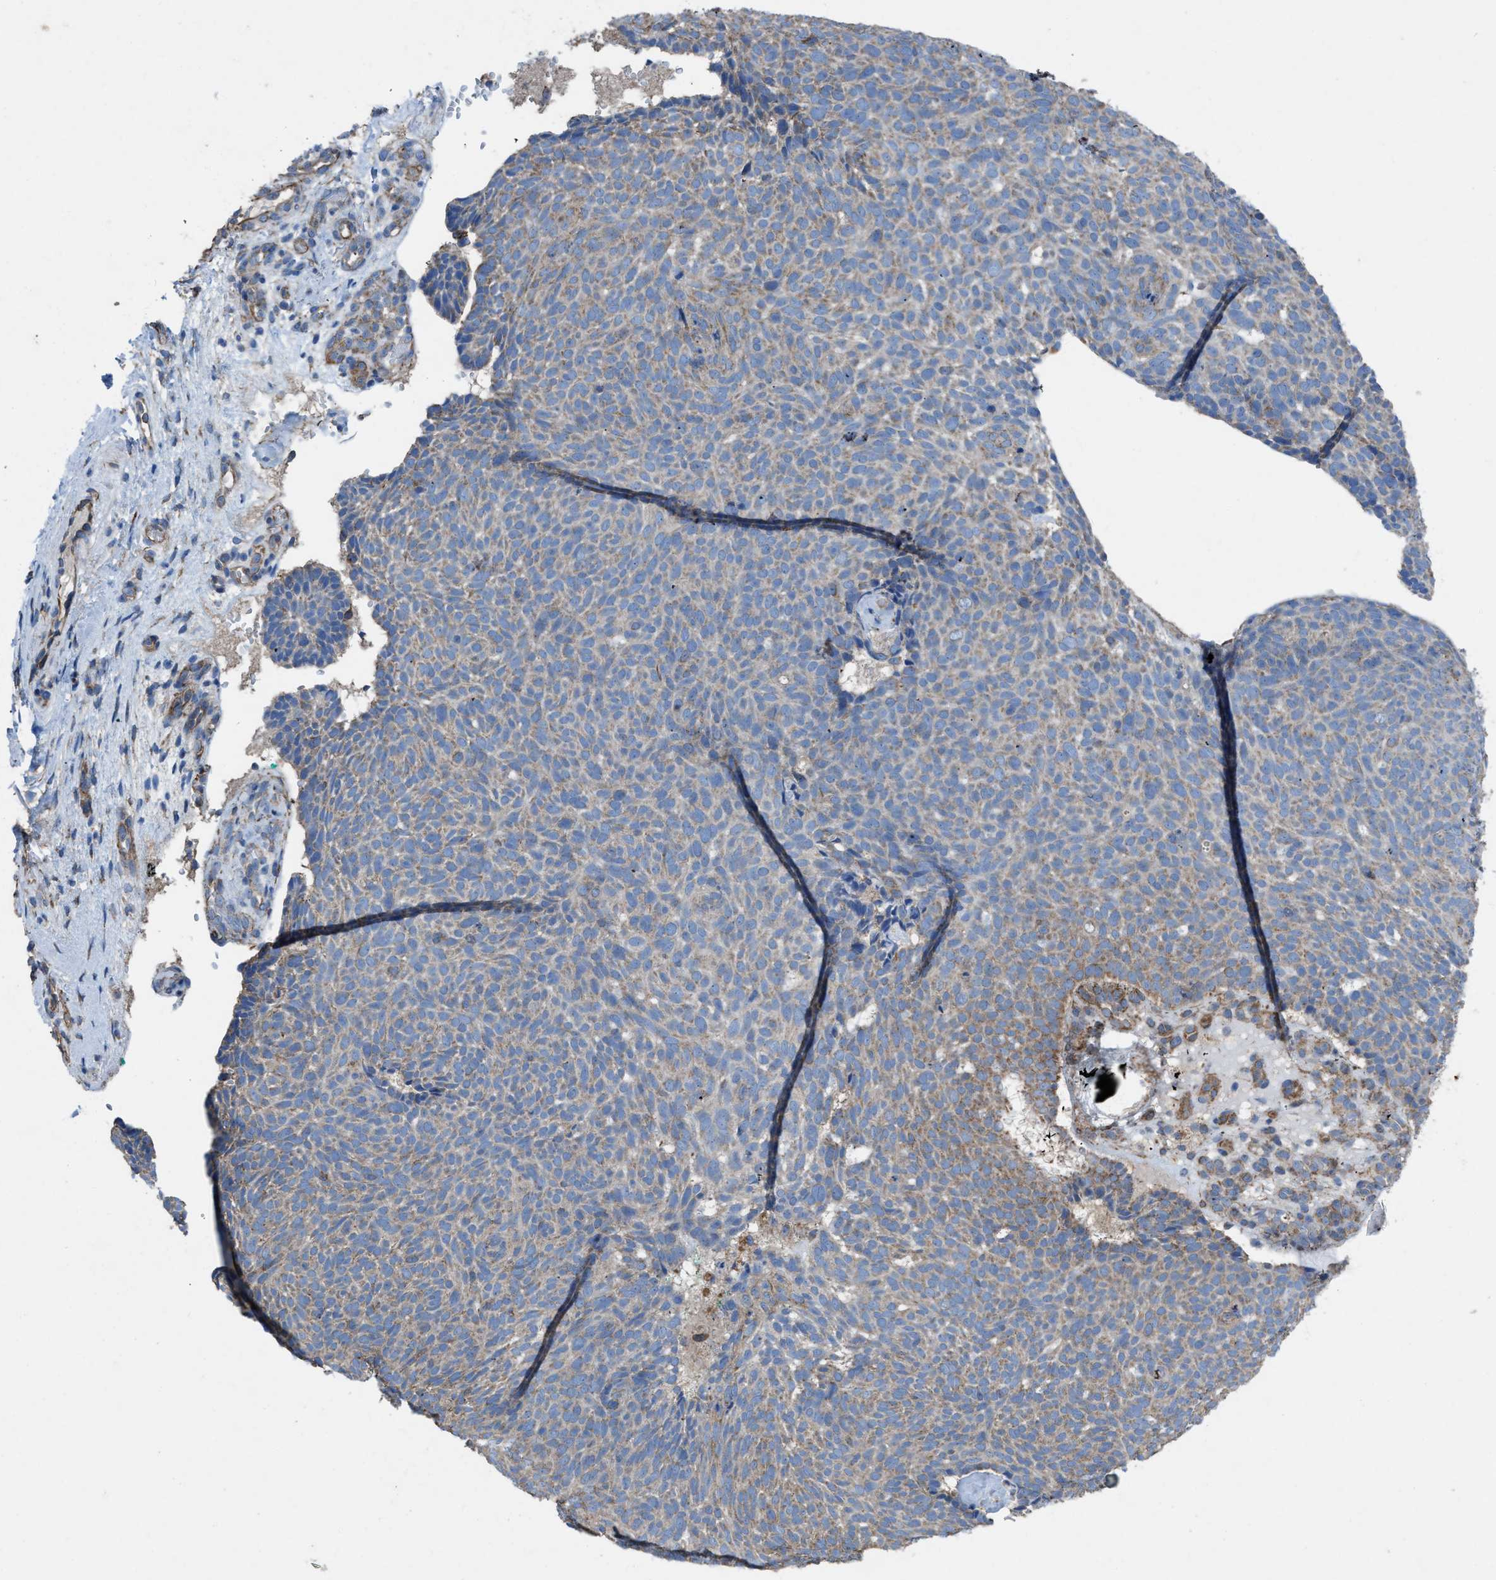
{"staining": {"intensity": "weak", "quantity": "<25%", "location": "cytoplasmic/membranous"}, "tissue": "skin cancer", "cell_type": "Tumor cells", "image_type": "cancer", "snomed": [{"axis": "morphology", "description": "Basal cell carcinoma"}, {"axis": "topography", "description": "Skin"}], "caption": "Tumor cells are negative for protein expression in human skin cancer (basal cell carcinoma).", "gene": "DOLPP1", "patient": {"sex": "male", "age": 61}}